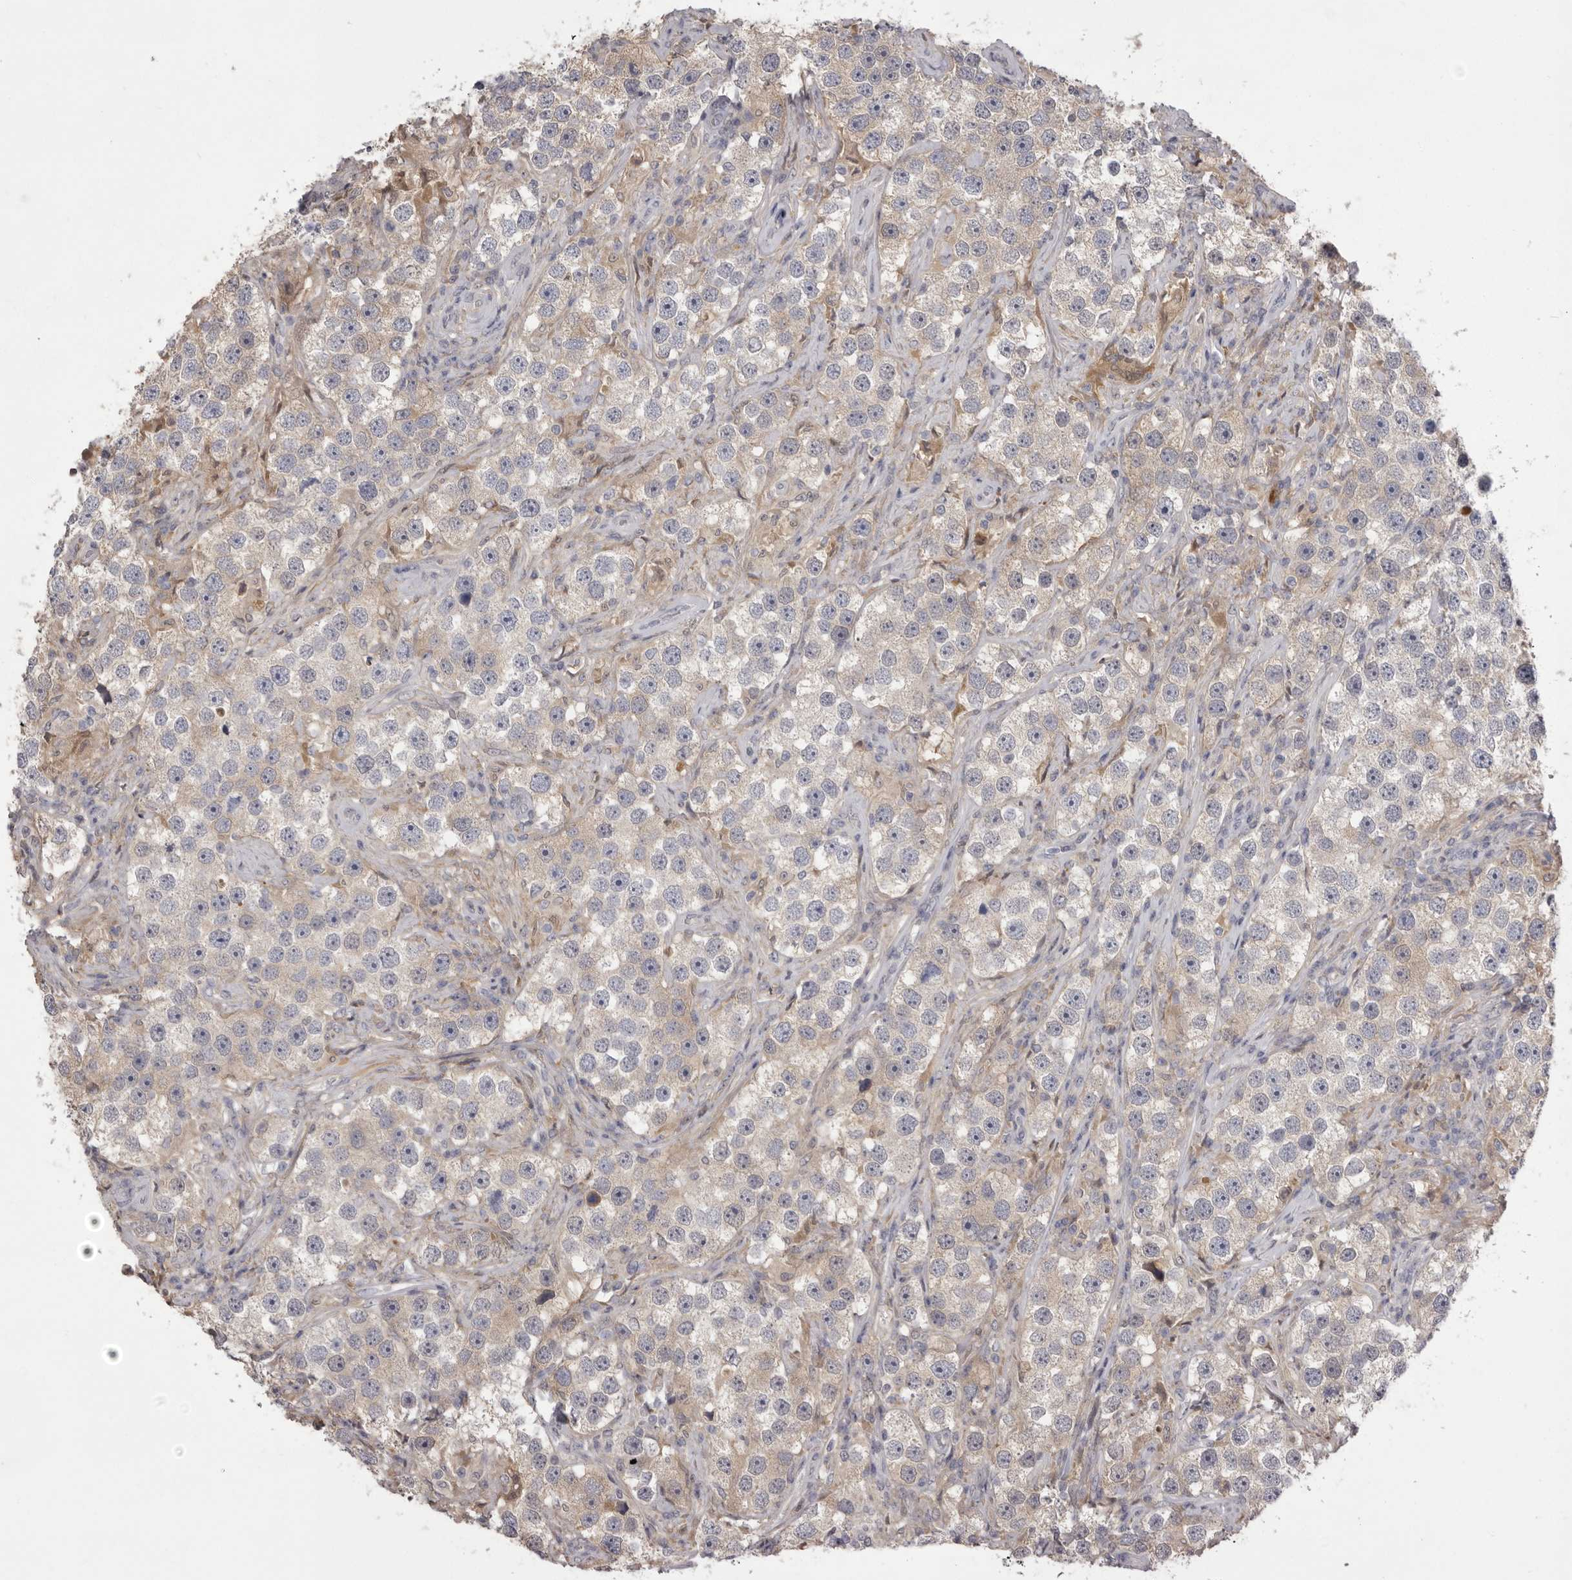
{"staining": {"intensity": "weak", "quantity": "<25%", "location": "cytoplasmic/membranous"}, "tissue": "testis cancer", "cell_type": "Tumor cells", "image_type": "cancer", "snomed": [{"axis": "morphology", "description": "Seminoma, NOS"}, {"axis": "topography", "description": "Testis"}], "caption": "This photomicrograph is of testis cancer (seminoma) stained with immunohistochemistry (IHC) to label a protein in brown with the nuclei are counter-stained blue. There is no staining in tumor cells.", "gene": "MDH1", "patient": {"sex": "male", "age": 49}}